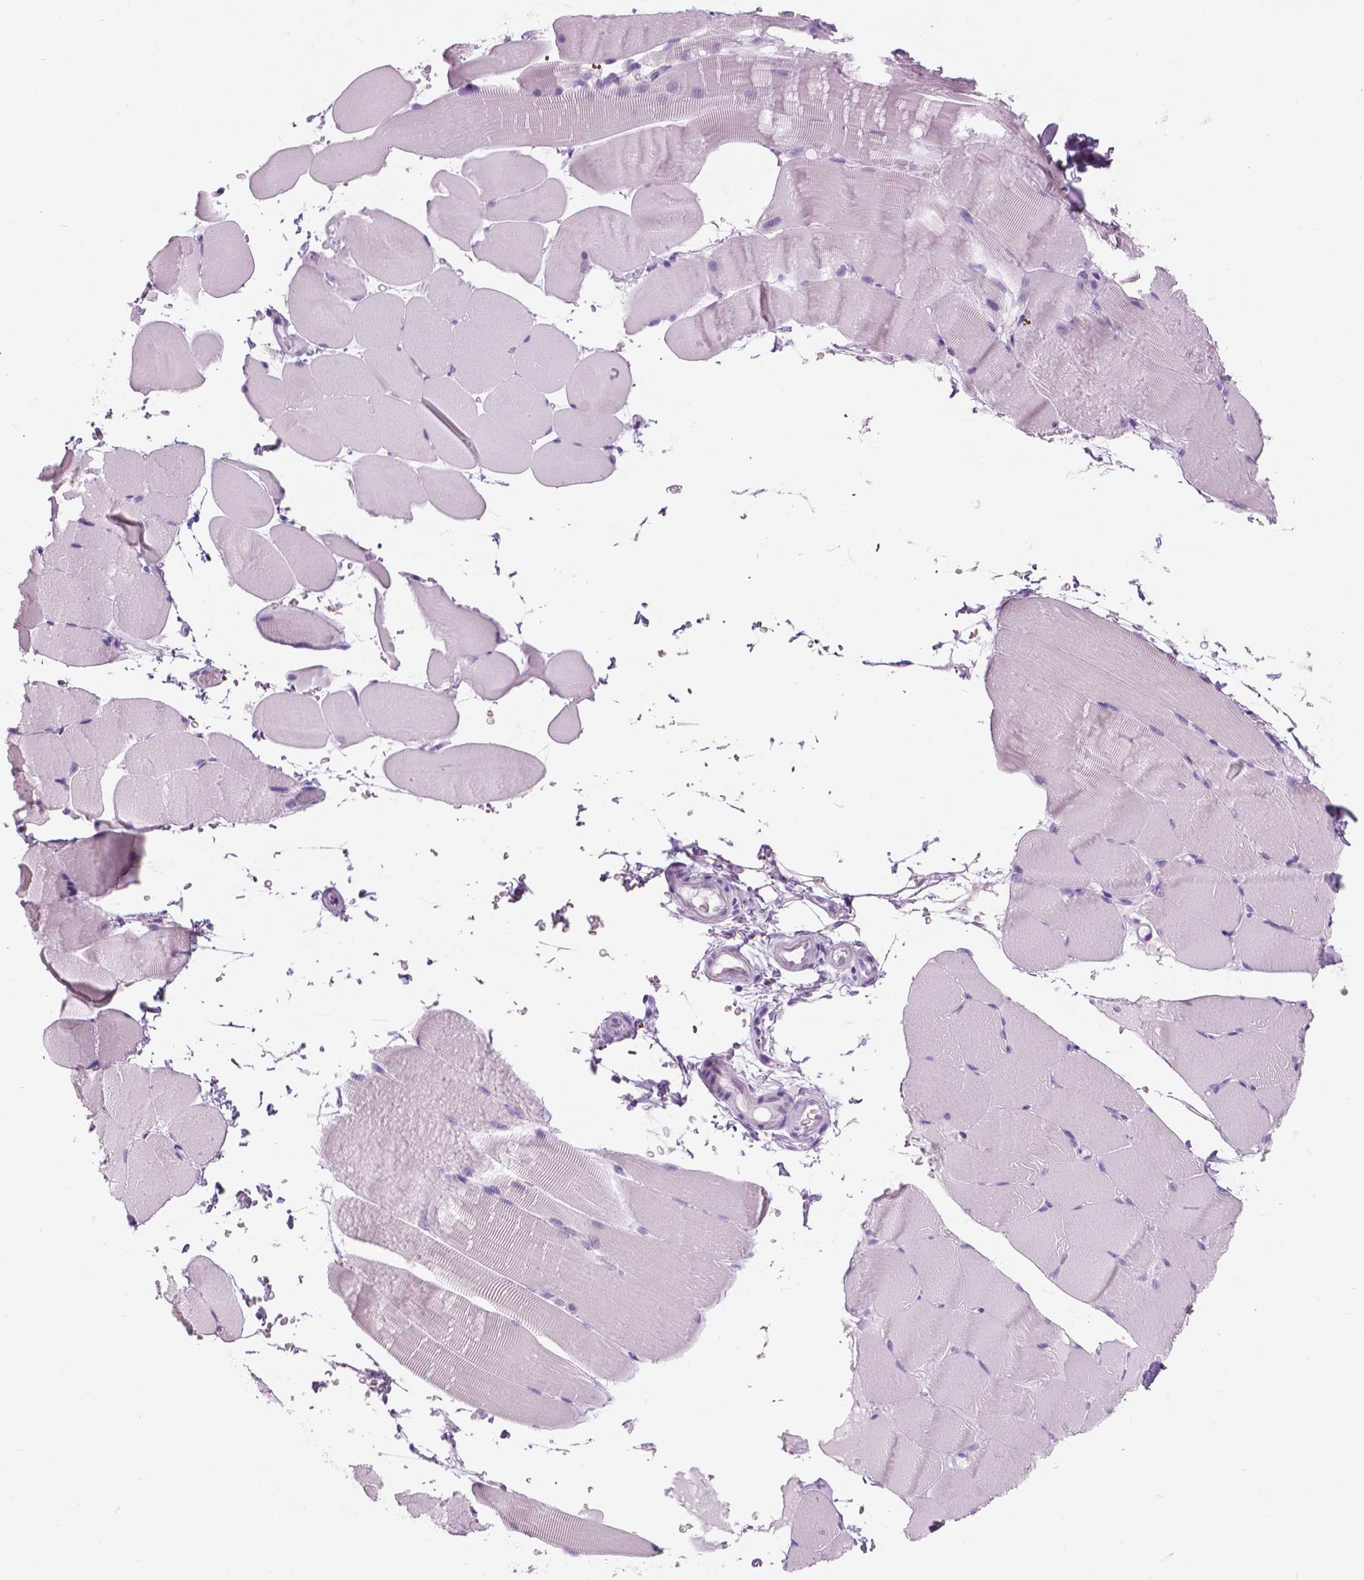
{"staining": {"intensity": "negative", "quantity": "none", "location": "none"}, "tissue": "skeletal muscle", "cell_type": "Myocytes", "image_type": "normal", "snomed": [{"axis": "morphology", "description": "Normal tissue, NOS"}, {"axis": "topography", "description": "Skeletal muscle"}], "caption": "Immunohistochemistry (IHC) photomicrograph of normal skeletal muscle: human skeletal muscle stained with DAB shows no significant protein positivity in myocytes.", "gene": "SFTPD", "patient": {"sex": "female", "age": 37}}